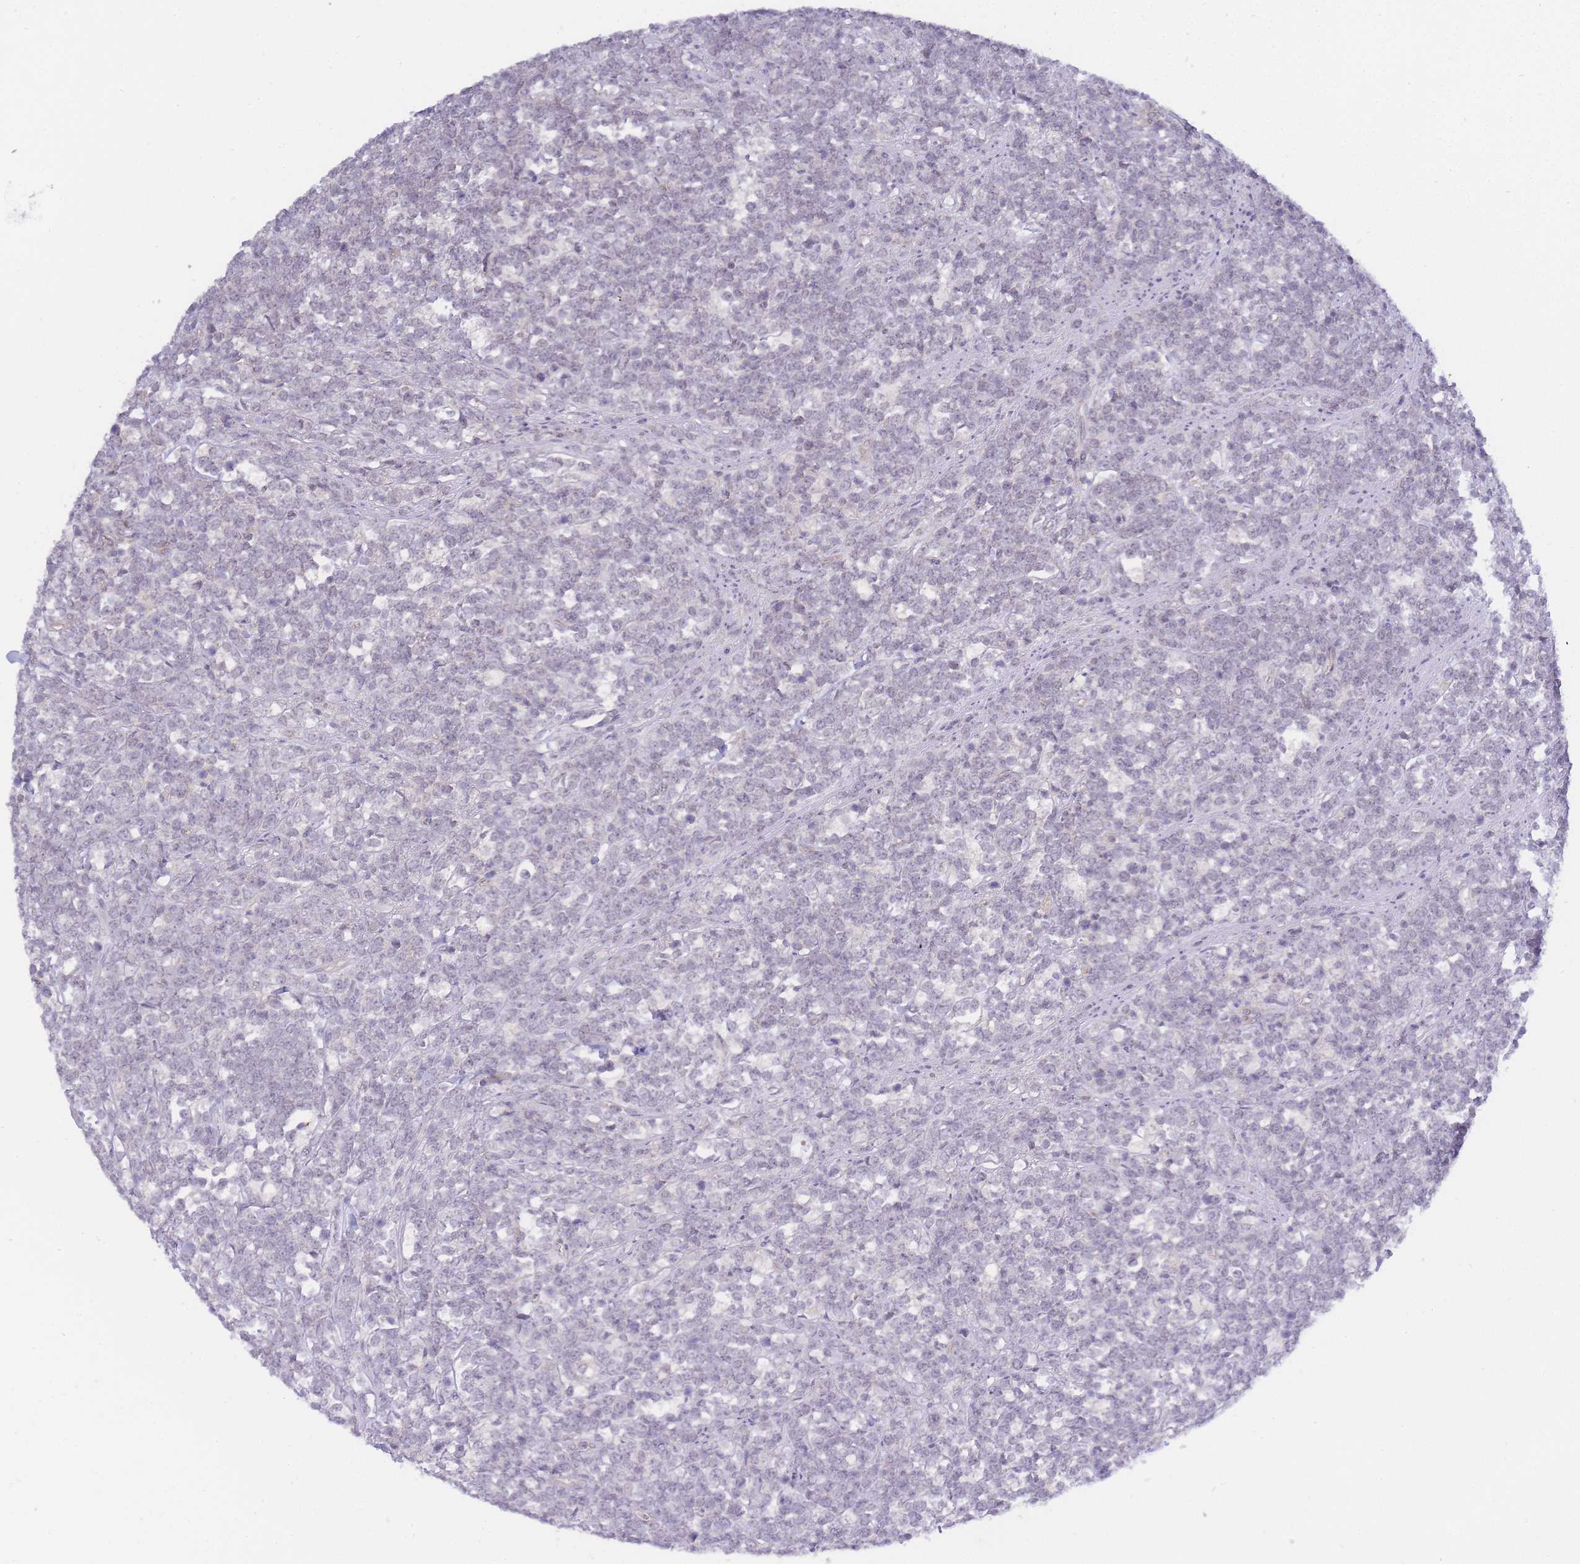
{"staining": {"intensity": "negative", "quantity": "none", "location": "none"}, "tissue": "lymphoma", "cell_type": "Tumor cells", "image_type": "cancer", "snomed": [{"axis": "morphology", "description": "Malignant lymphoma, non-Hodgkin's type, High grade"}, {"axis": "topography", "description": "Small intestine"}, {"axis": "topography", "description": "Colon"}], "caption": "The micrograph exhibits no staining of tumor cells in malignant lymphoma, non-Hodgkin's type (high-grade).", "gene": "C19orf25", "patient": {"sex": "male", "age": 8}}